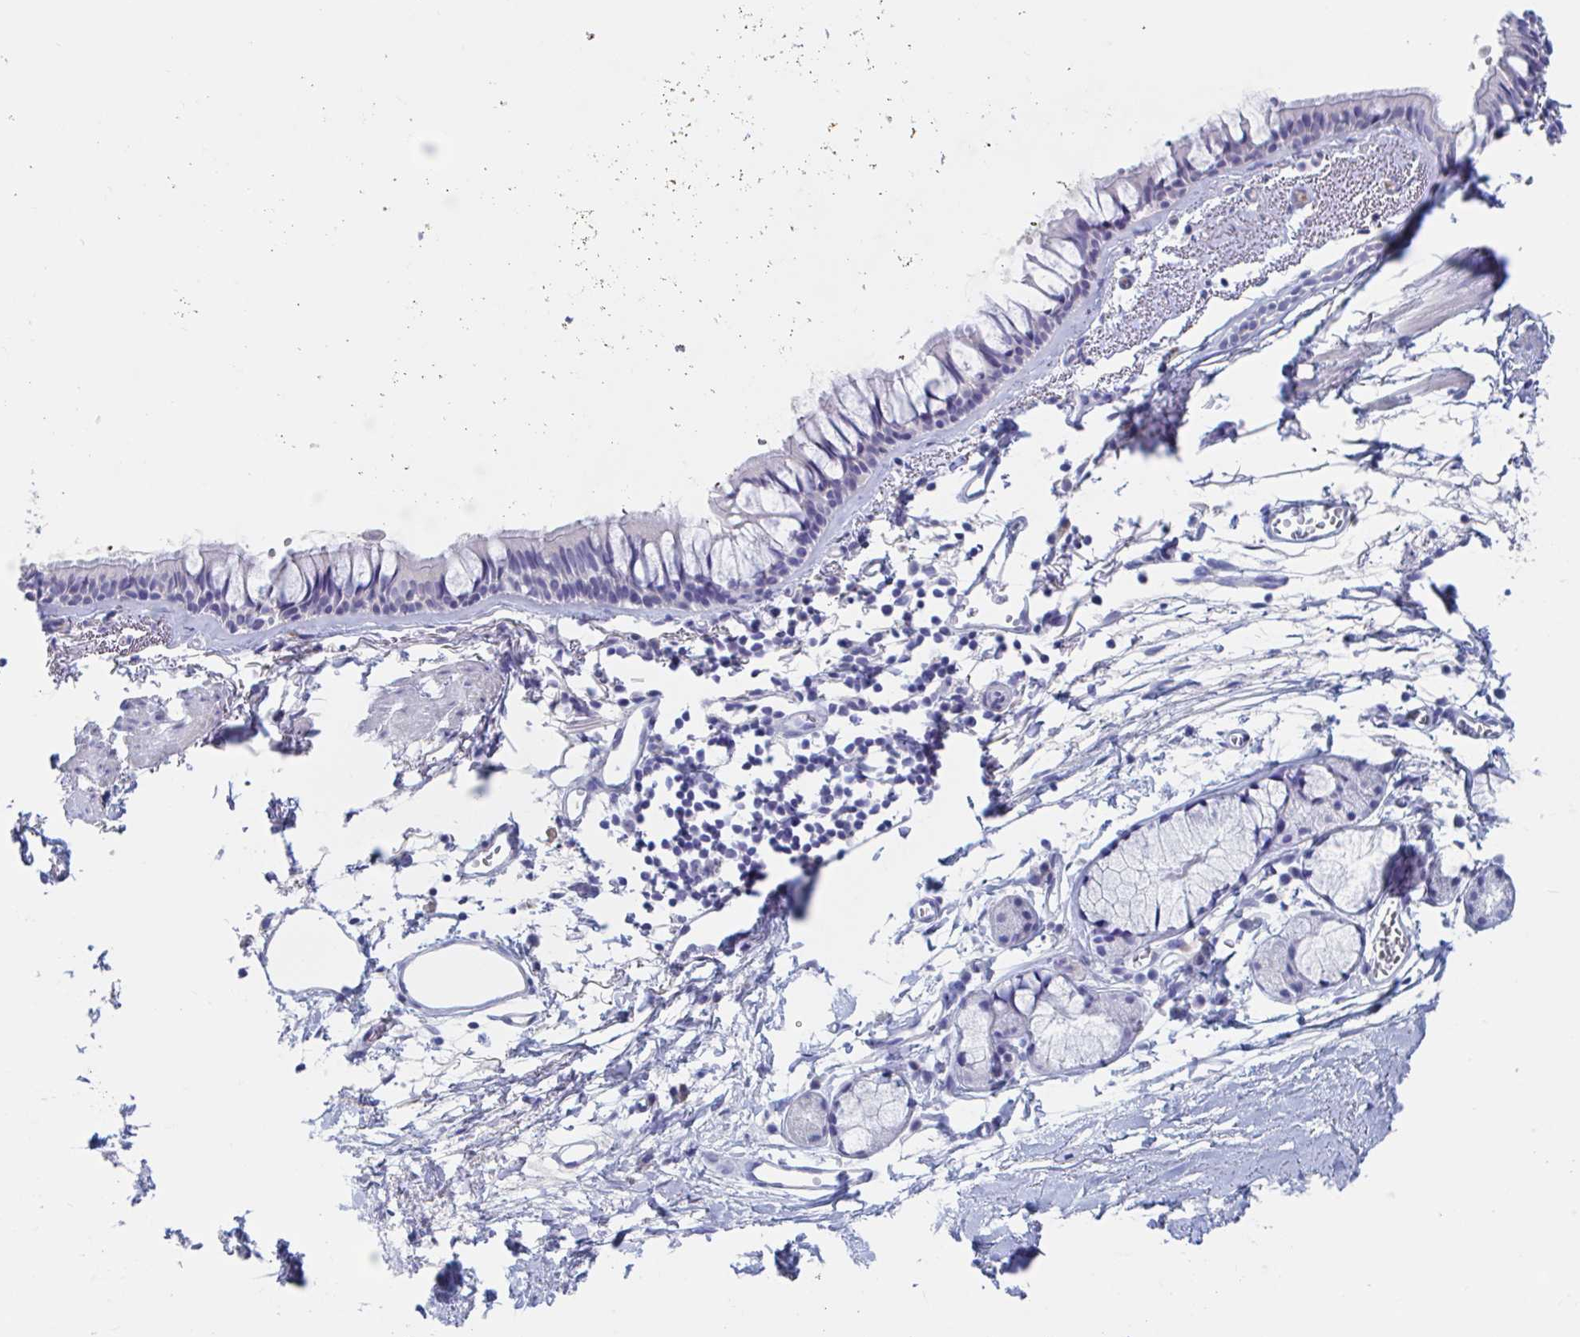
{"staining": {"intensity": "negative", "quantity": "none", "location": "none"}, "tissue": "bronchus", "cell_type": "Respiratory epithelial cells", "image_type": "normal", "snomed": [{"axis": "morphology", "description": "Normal tissue, NOS"}, {"axis": "topography", "description": "Cartilage tissue"}, {"axis": "topography", "description": "Bronchus"}, {"axis": "topography", "description": "Peripheral nerve tissue"}], "caption": "An image of bronchus stained for a protein demonstrates no brown staining in respiratory epithelial cells. (DAB immunohistochemistry with hematoxylin counter stain).", "gene": "ZNHIT2", "patient": {"sex": "female", "age": 59}}